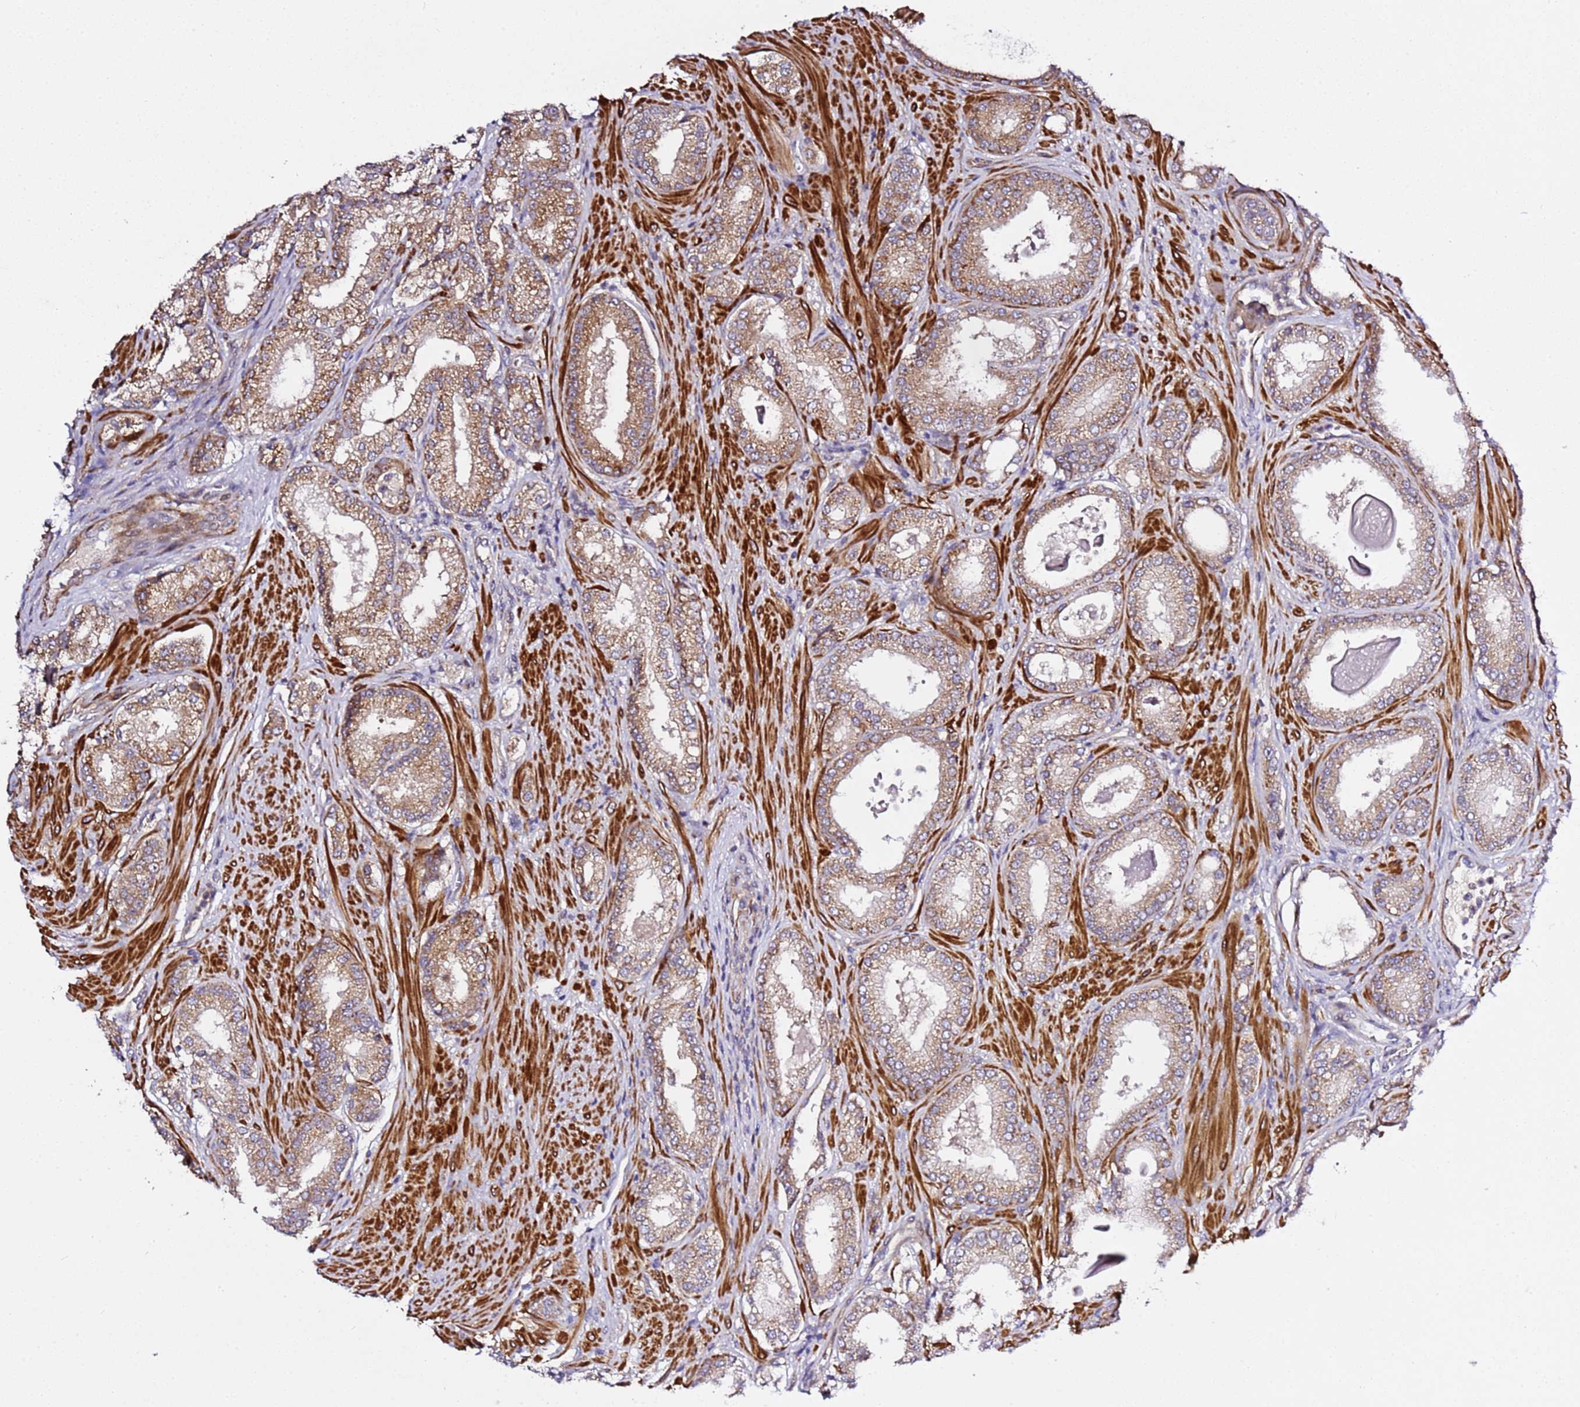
{"staining": {"intensity": "moderate", "quantity": ">75%", "location": "cytoplasmic/membranous"}, "tissue": "prostate cancer", "cell_type": "Tumor cells", "image_type": "cancer", "snomed": [{"axis": "morphology", "description": "Adenocarcinoma, Low grade"}, {"axis": "topography", "description": "Prostate"}], "caption": "The micrograph demonstrates a brown stain indicating the presence of a protein in the cytoplasmic/membranous of tumor cells in adenocarcinoma (low-grade) (prostate). The protein of interest is stained brown, and the nuclei are stained in blue (DAB (3,3'-diaminobenzidine) IHC with brightfield microscopy, high magnification).", "gene": "PVRIG", "patient": {"sex": "male", "age": 59}}